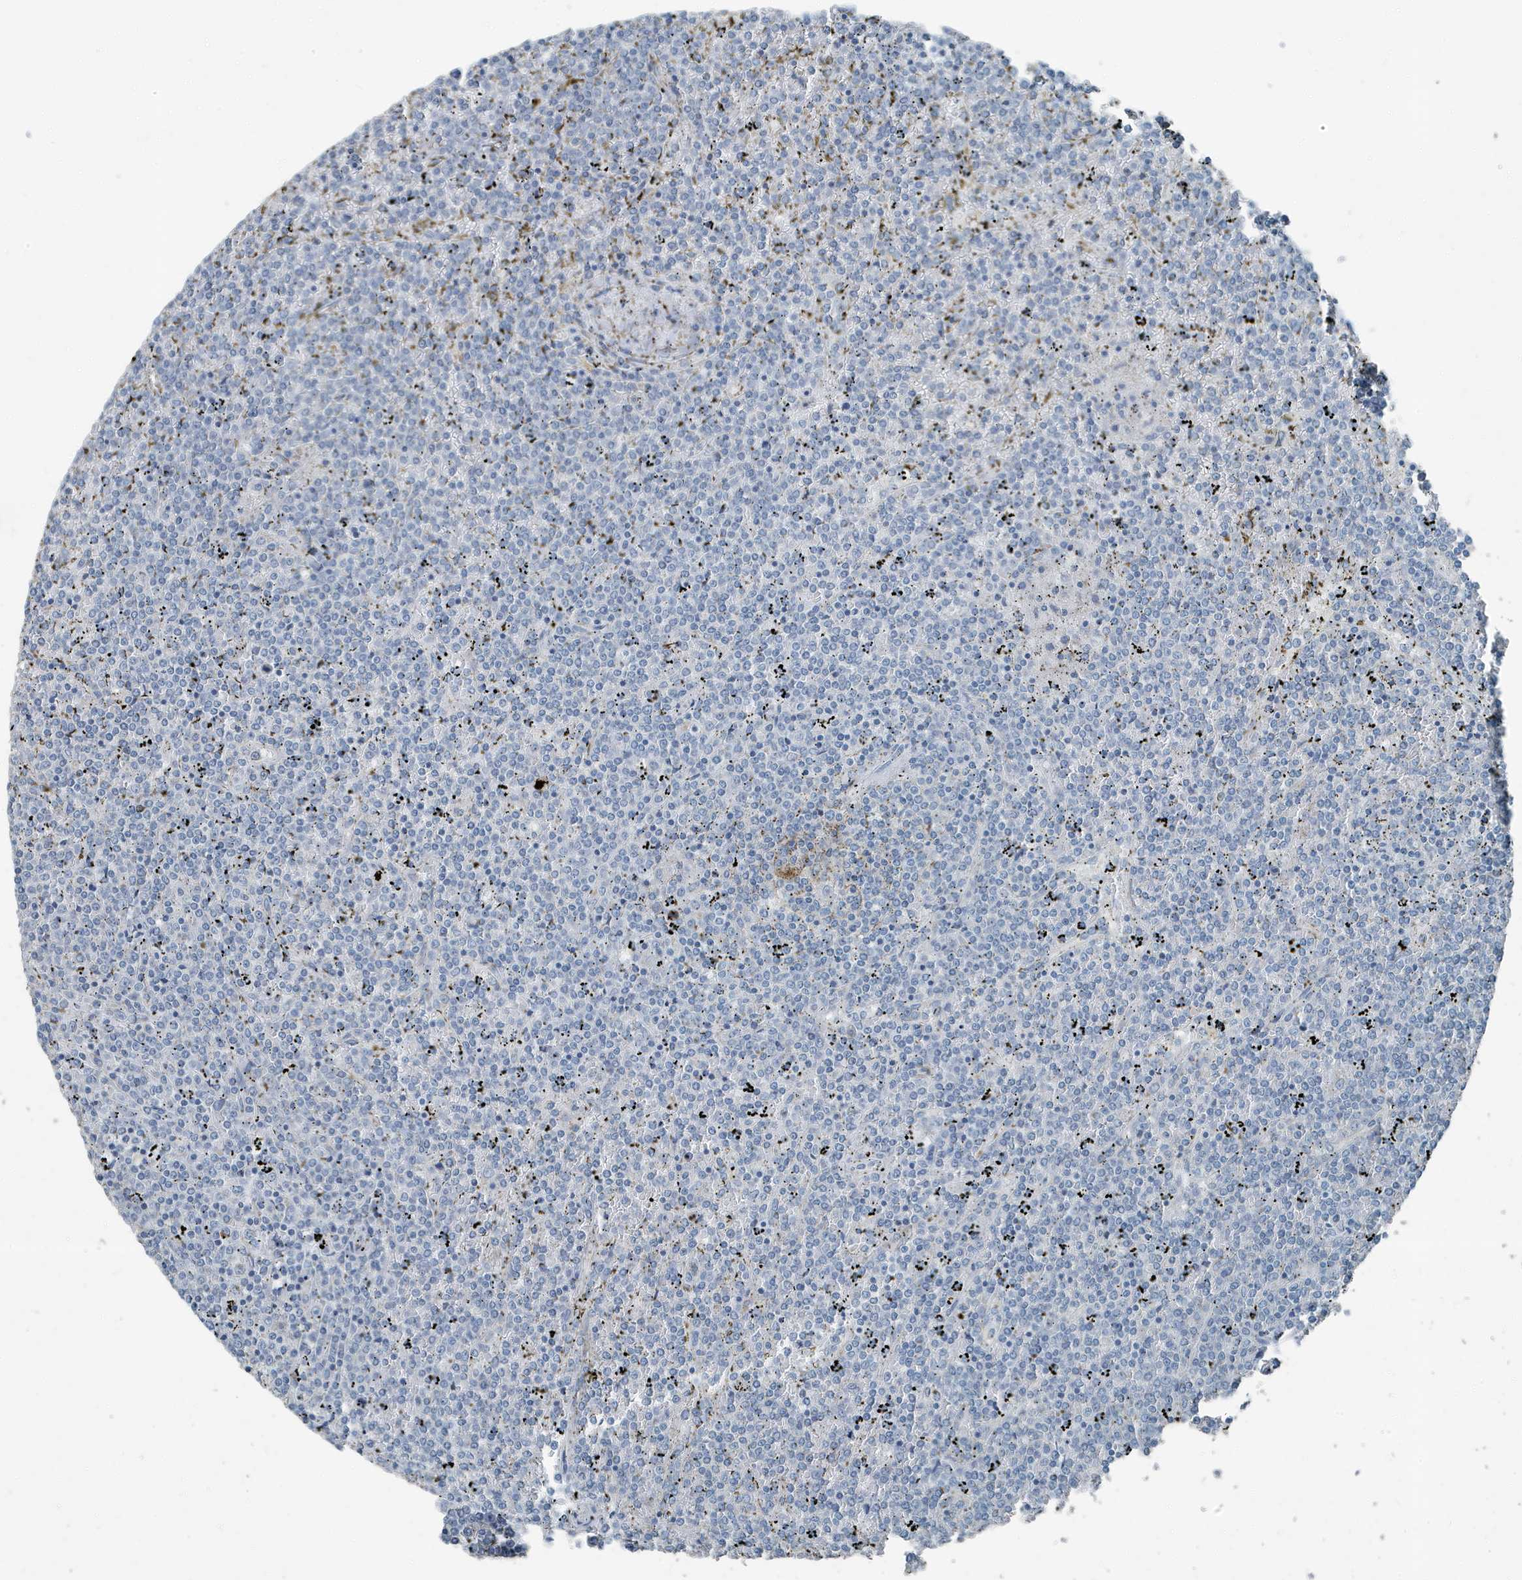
{"staining": {"intensity": "negative", "quantity": "none", "location": "none"}, "tissue": "lymphoma", "cell_type": "Tumor cells", "image_type": "cancer", "snomed": [{"axis": "morphology", "description": "Malignant lymphoma, non-Hodgkin's type, Low grade"}, {"axis": "topography", "description": "Spleen"}], "caption": "The image reveals no significant positivity in tumor cells of low-grade malignant lymphoma, non-Hodgkin's type.", "gene": "FAM162A", "patient": {"sex": "female", "age": 19}}